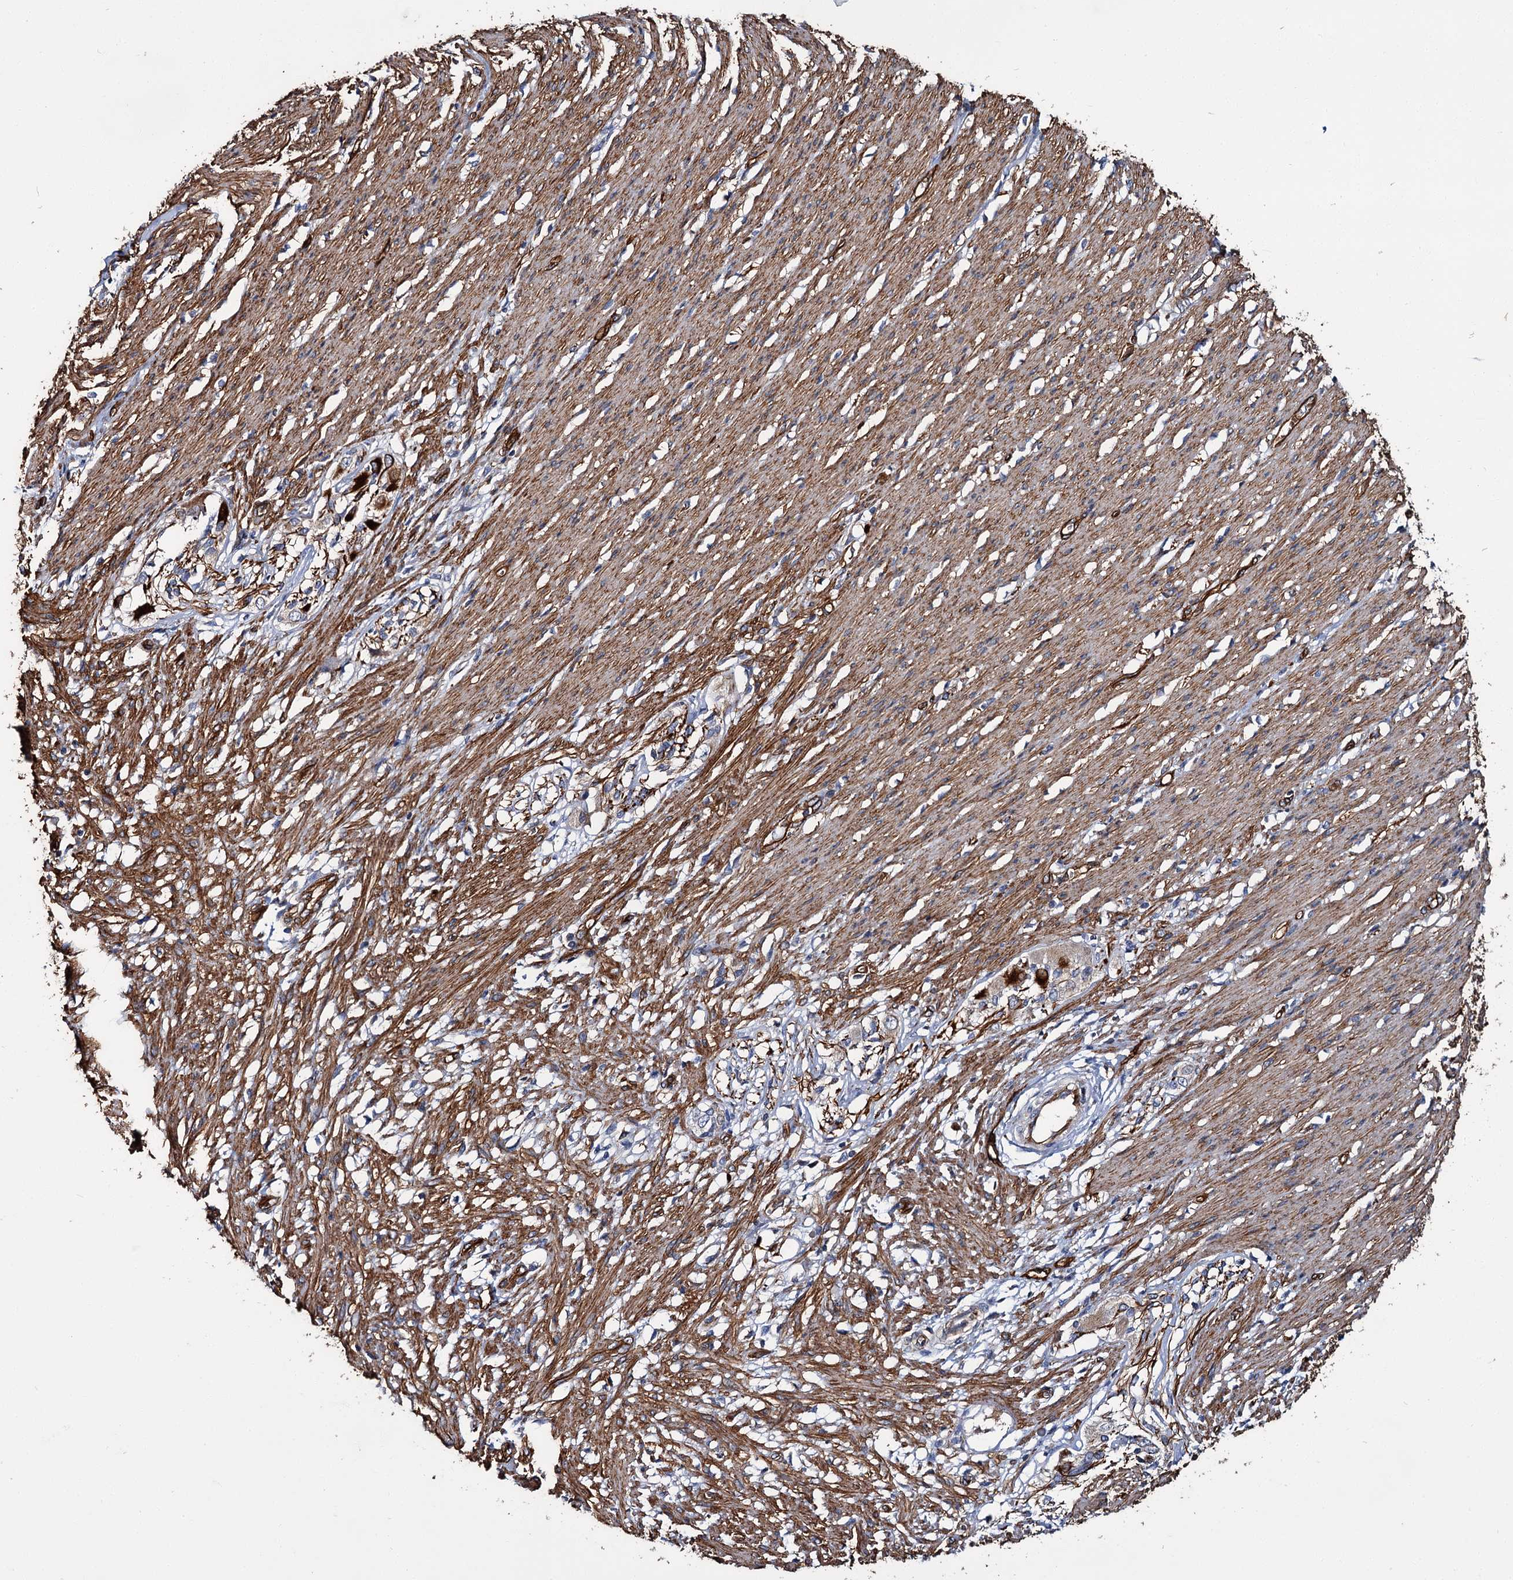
{"staining": {"intensity": "moderate", "quantity": ">75%", "location": "cytoplasmic/membranous"}, "tissue": "smooth muscle", "cell_type": "Smooth muscle cells", "image_type": "normal", "snomed": [{"axis": "morphology", "description": "Normal tissue, NOS"}, {"axis": "morphology", "description": "Adenocarcinoma, NOS"}, {"axis": "topography", "description": "Colon"}, {"axis": "topography", "description": "Peripheral nerve tissue"}], "caption": "A brown stain labels moderate cytoplasmic/membranous expression of a protein in smooth muscle cells of unremarkable smooth muscle.", "gene": "CACNA1C", "patient": {"sex": "male", "age": 14}}